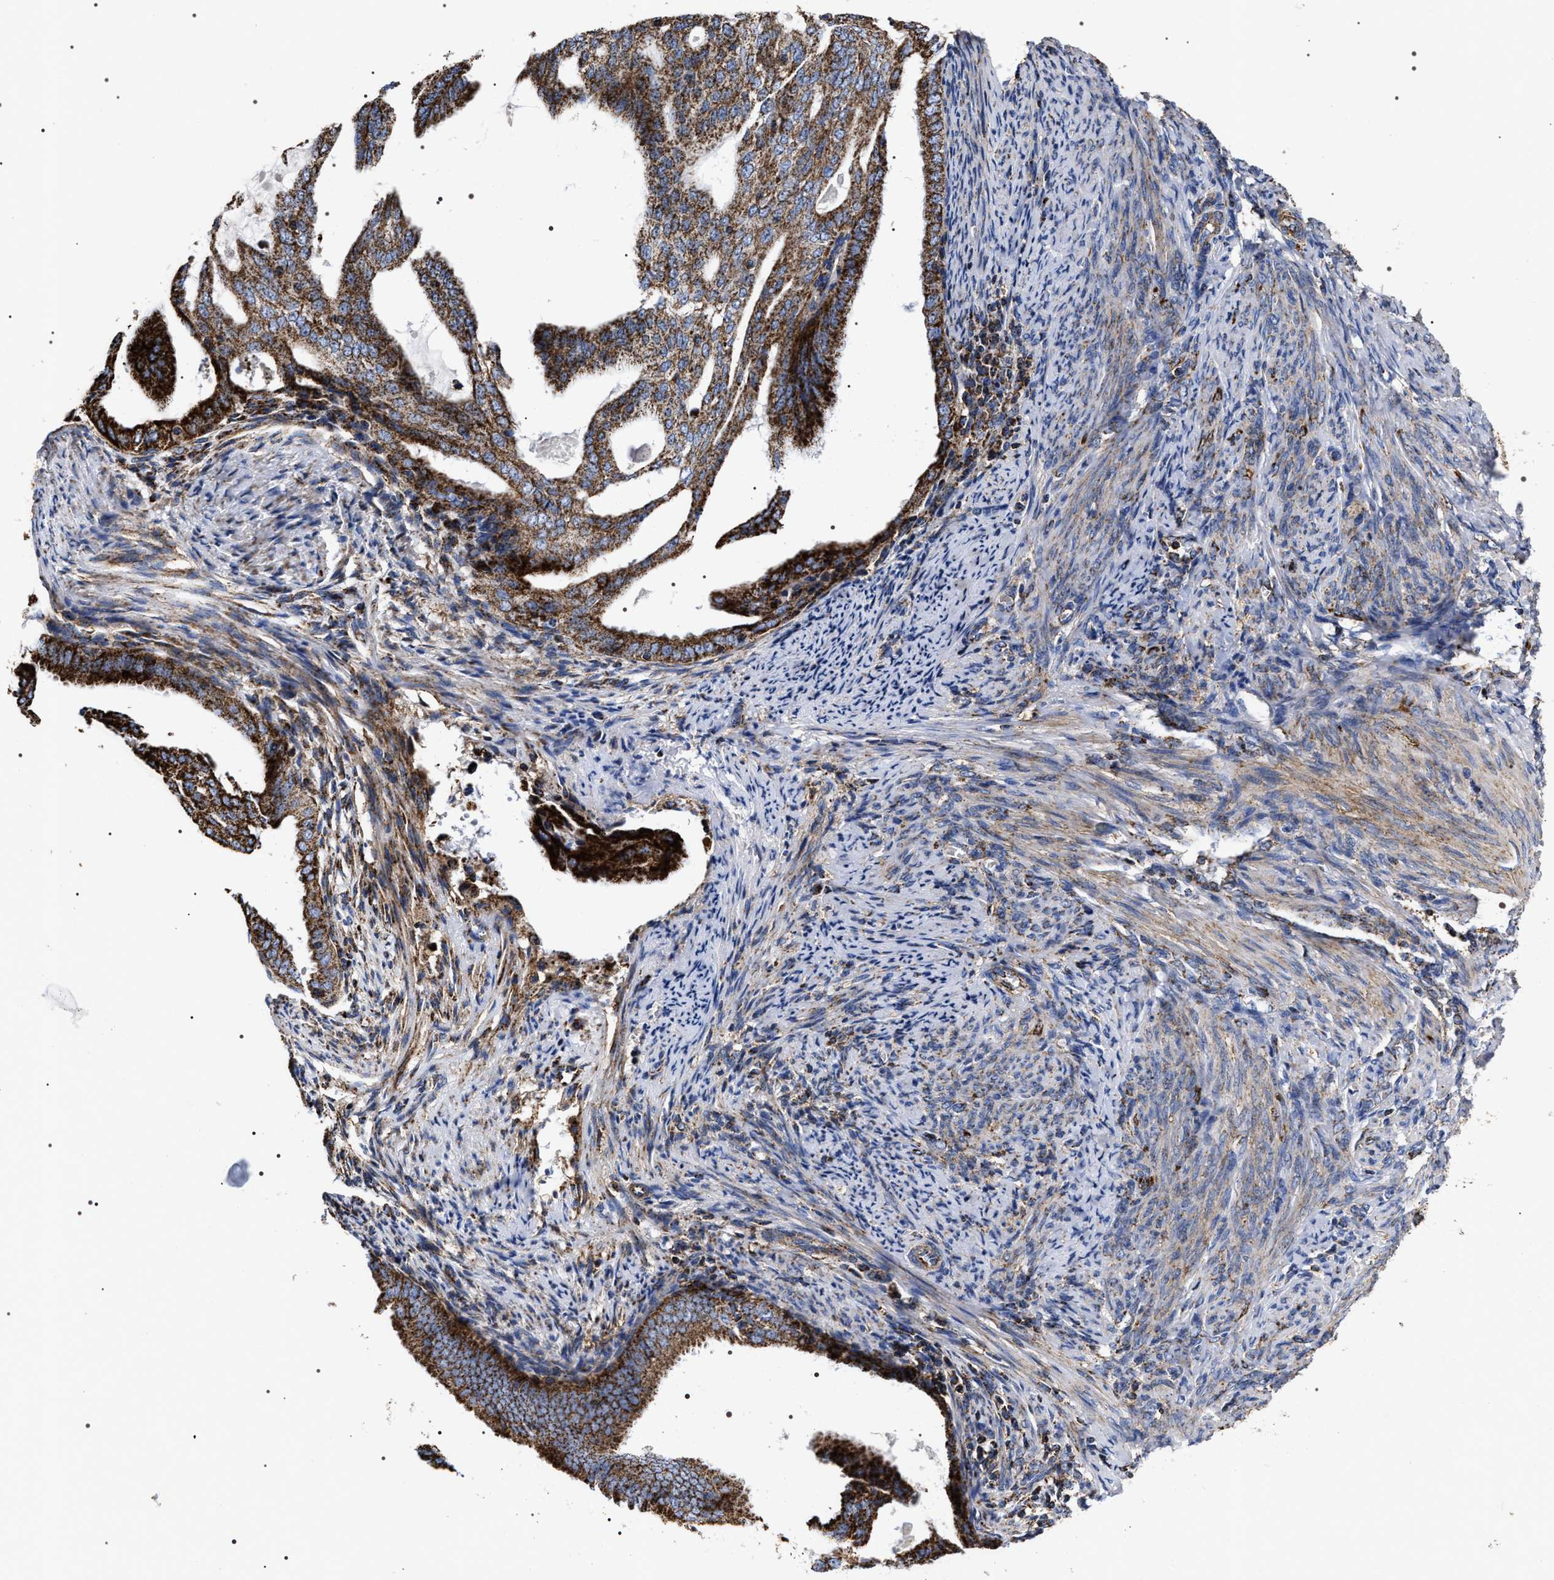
{"staining": {"intensity": "strong", "quantity": ">75%", "location": "cytoplasmic/membranous"}, "tissue": "endometrial cancer", "cell_type": "Tumor cells", "image_type": "cancer", "snomed": [{"axis": "morphology", "description": "Adenocarcinoma, NOS"}, {"axis": "topography", "description": "Endometrium"}], "caption": "This photomicrograph exhibits endometrial adenocarcinoma stained with IHC to label a protein in brown. The cytoplasmic/membranous of tumor cells show strong positivity for the protein. Nuclei are counter-stained blue.", "gene": "COG5", "patient": {"sex": "female", "age": 58}}